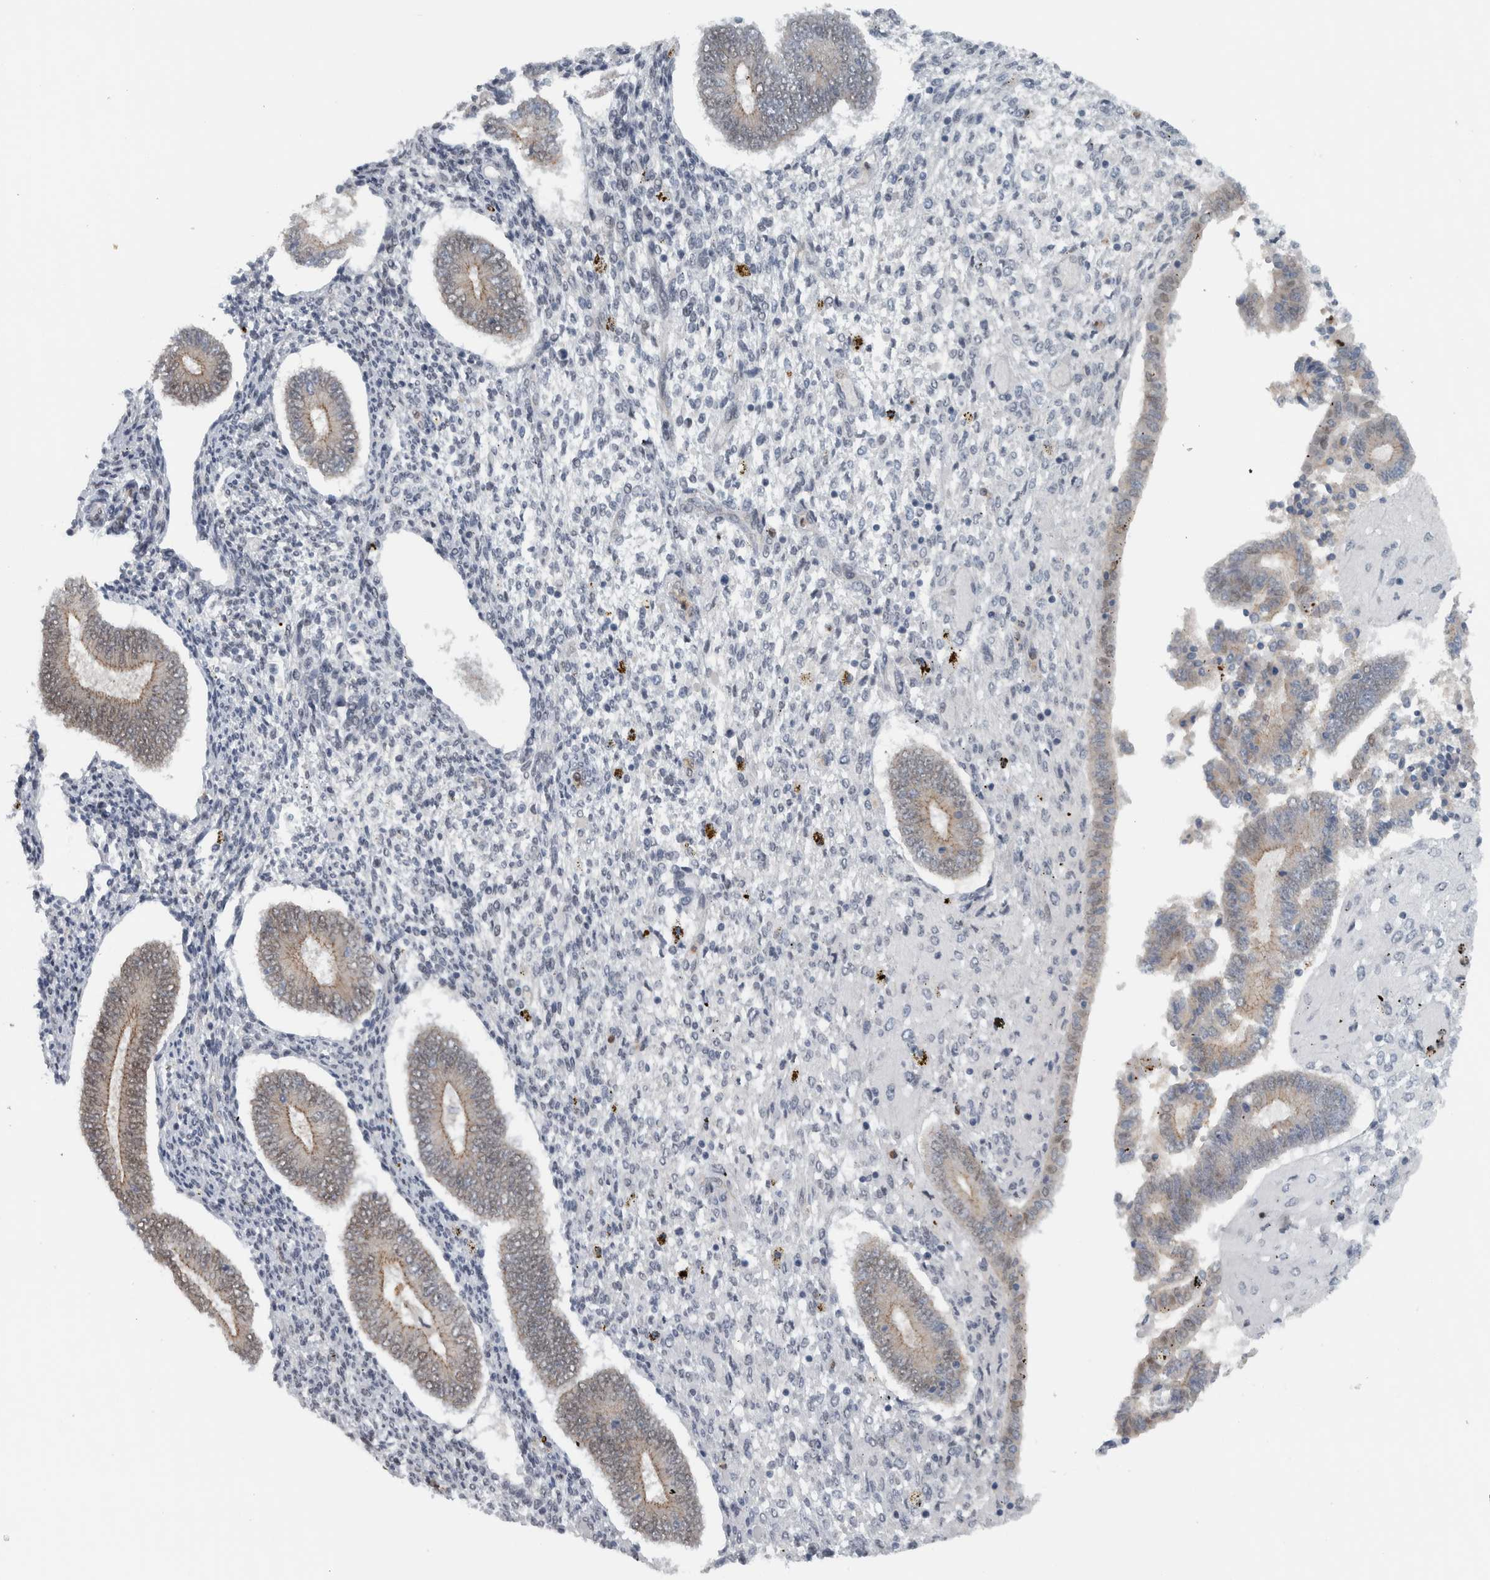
{"staining": {"intensity": "negative", "quantity": "none", "location": "none"}, "tissue": "endometrium", "cell_type": "Cells in endometrial stroma", "image_type": "normal", "snomed": [{"axis": "morphology", "description": "Normal tissue, NOS"}, {"axis": "topography", "description": "Endometrium"}], "caption": "This is a photomicrograph of immunohistochemistry staining of benign endometrium, which shows no positivity in cells in endometrial stroma.", "gene": "ADPRM", "patient": {"sex": "female", "age": 42}}